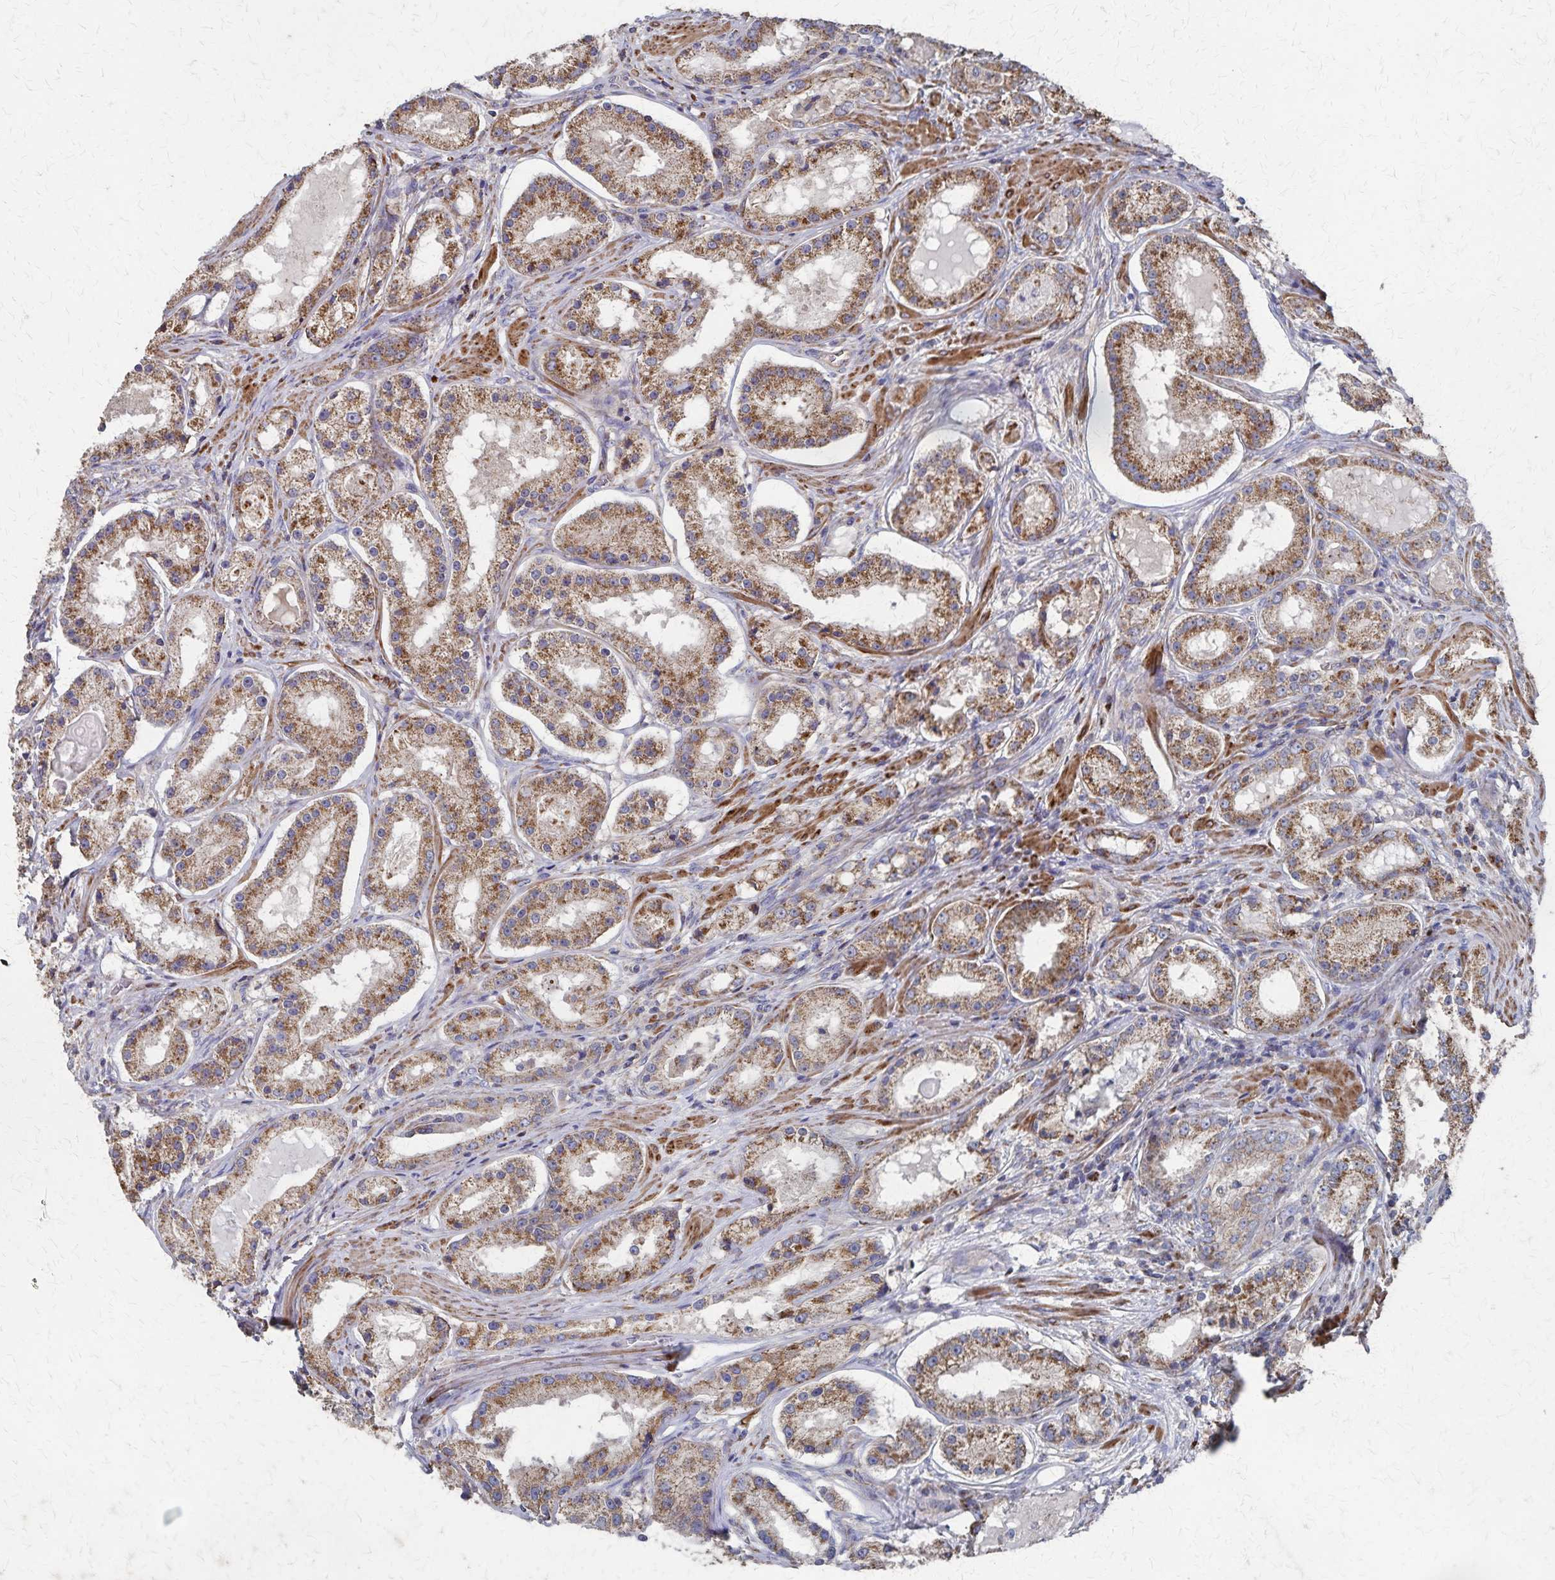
{"staining": {"intensity": "moderate", "quantity": ">75%", "location": "cytoplasmic/membranous"}, "tissue": "prostate cancer", "cell_type": "Tumor cells", "image_type": "cancer", "snomed": [{"axis": "morphology", "description": "Adenocarcinoma, Low grade"}, {"axis": "topography", "description": "Prostate"}], "caption": "Protein staining displays moderate cytoplasmic/membranous expression in approximately >75% of tumor cells in prostate cancer (low-grade adenocarcinoma).", "gene": "PGAP2", "patient": {"sex": "male", "age": 57}}